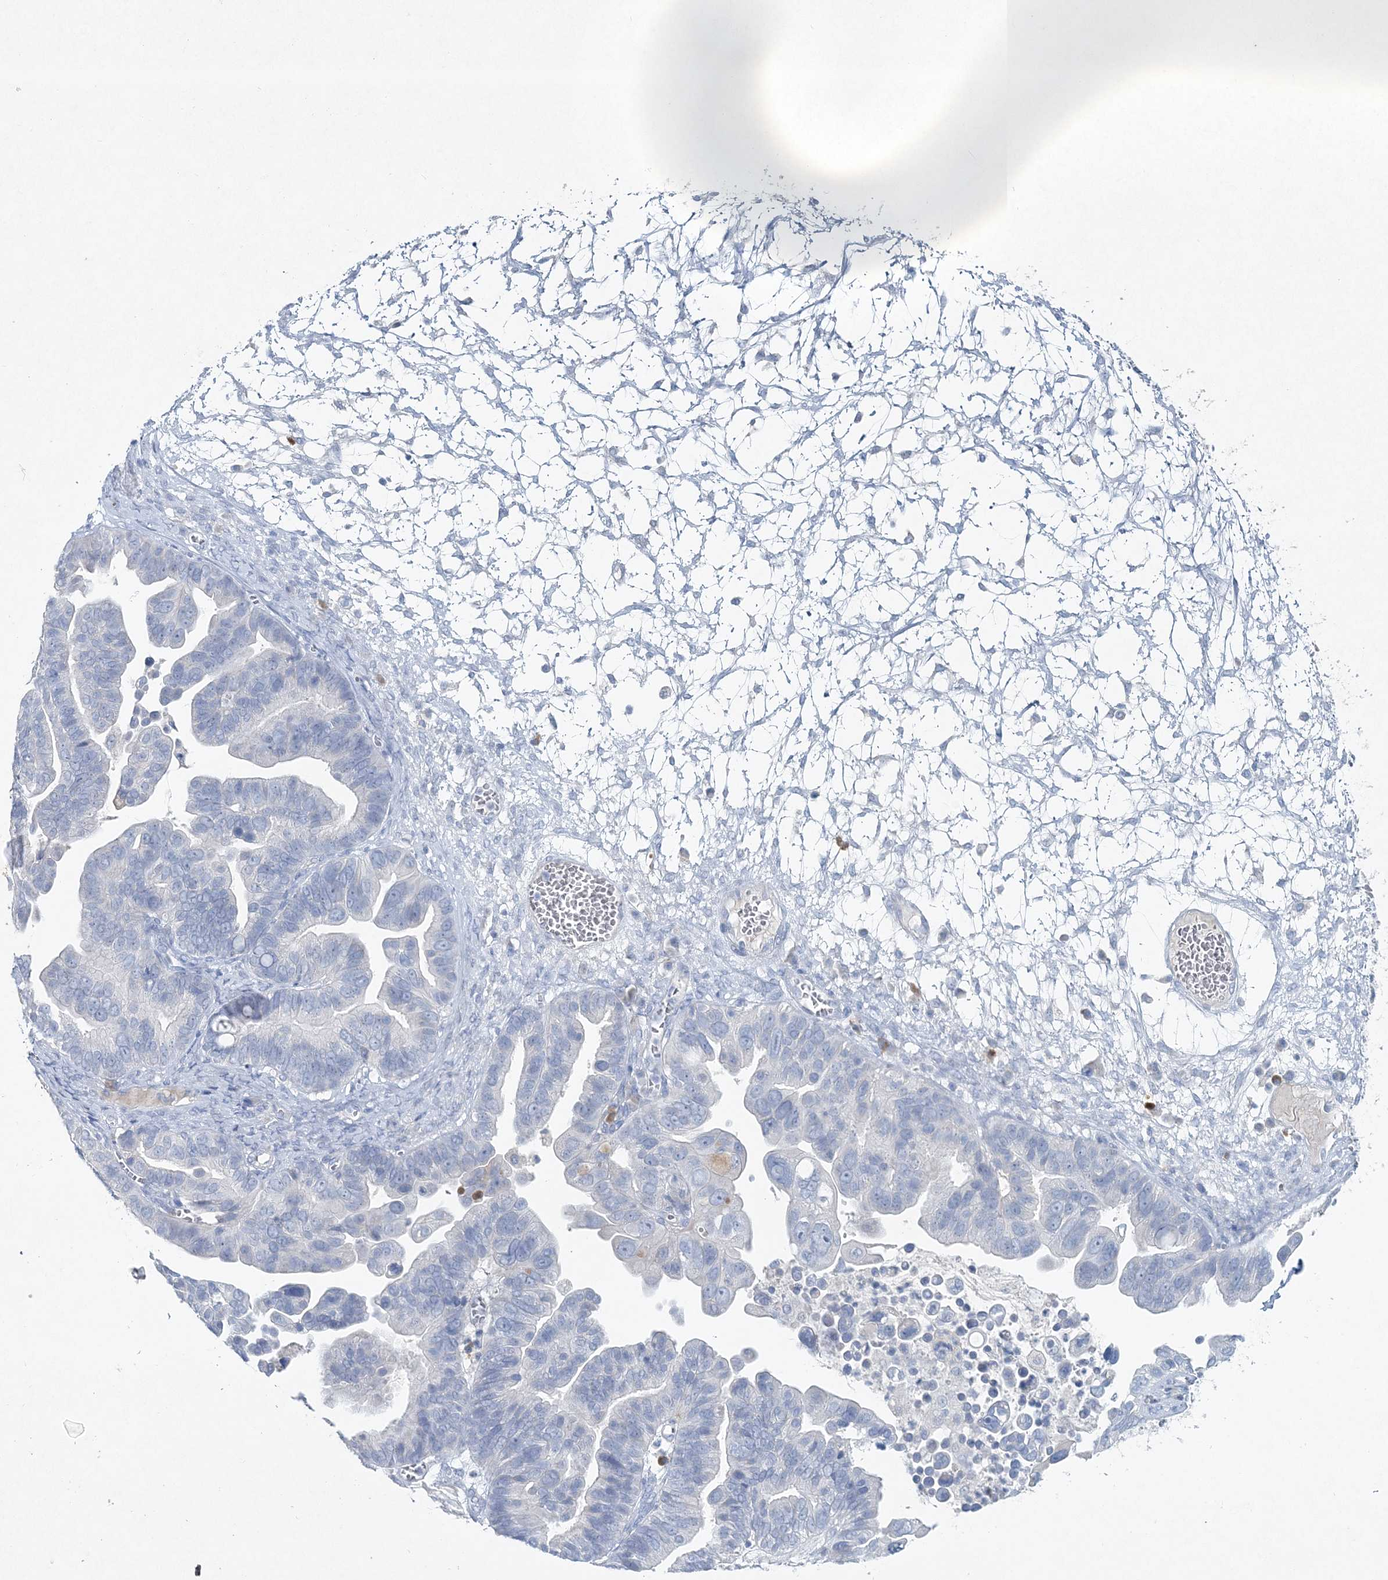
{"staining": {"intensity": "negative", "quantity": "none", "location": "none"}, "tissue": "ovarian cancer", "cell_type": "Tumor cells", "image_type": "cancer", "snomed": [{"axis": "morphology", "description": "Cystadenocarcinoma, serous, NOS"}, {"axis": "topography", "description": "Ovary"}], "caption": "Human ovarian serous cystadenocarcinoma stained for a protein using IHC displays no expression in tumor cells.", "gene": "GCKR", "patient": {"sex": "female", "age": 56}}